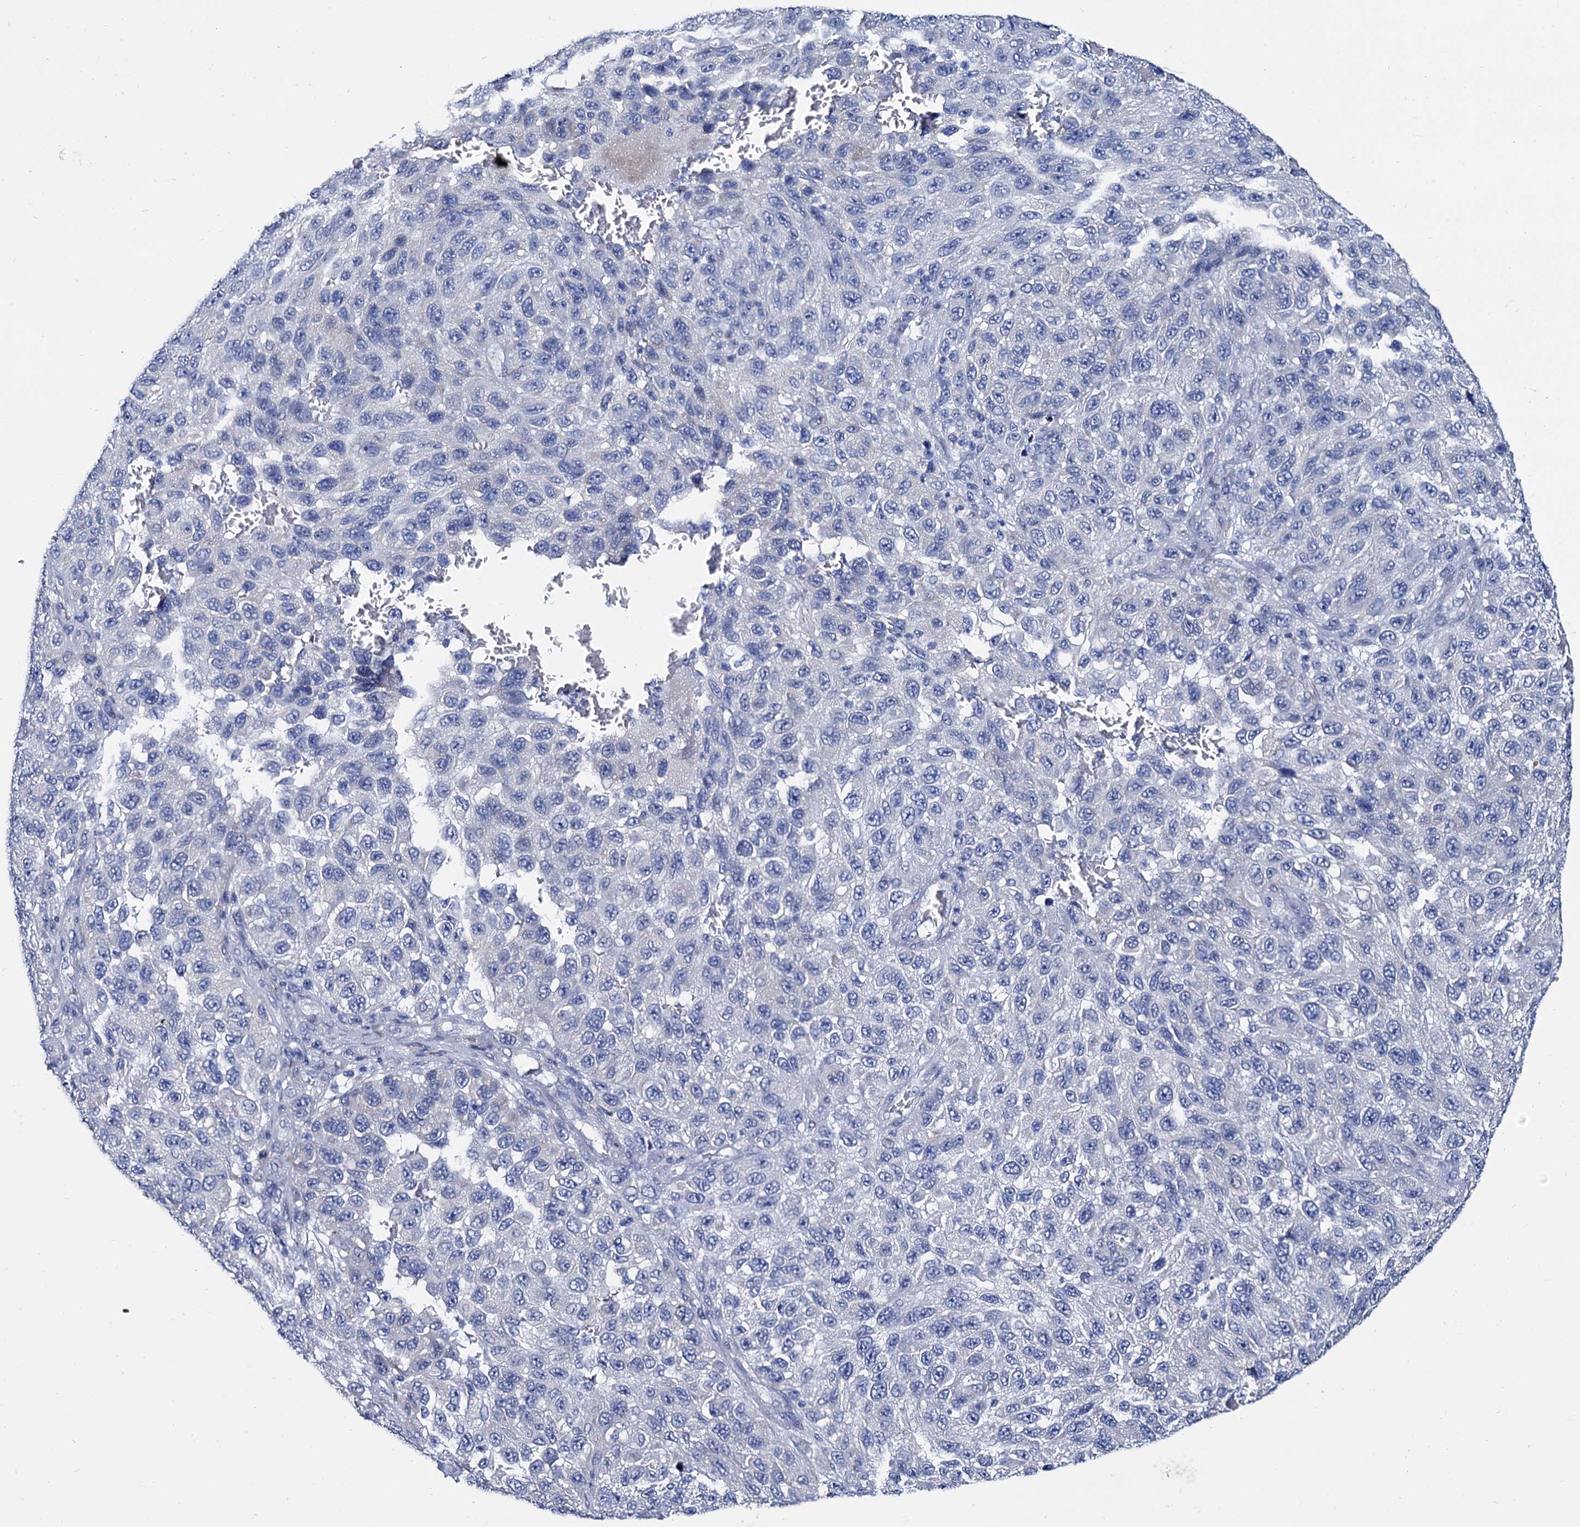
{"staining": {"intensity": "negative", "quantity": "none", "location": "none"}, "tissue": "melanoma", "cell_type": "Tumor cells", "image_type": "cancer", "snomed": [{"axis": "morphology", "description": "Normal tissue, NOS"}, {"axis": "morphology", "description": "Malignant melanoma, NOS"}, {"axis": "topography", "description": "Skin"}], "caption": "Photomicrograph shows no significant protein staining in tumor cells of melanoma. (Brightfield microscopy of DAB immunohistochemistry at high magnification).", "gene": "FOXR2", "patient": {"sex": "female", "age": 96}}